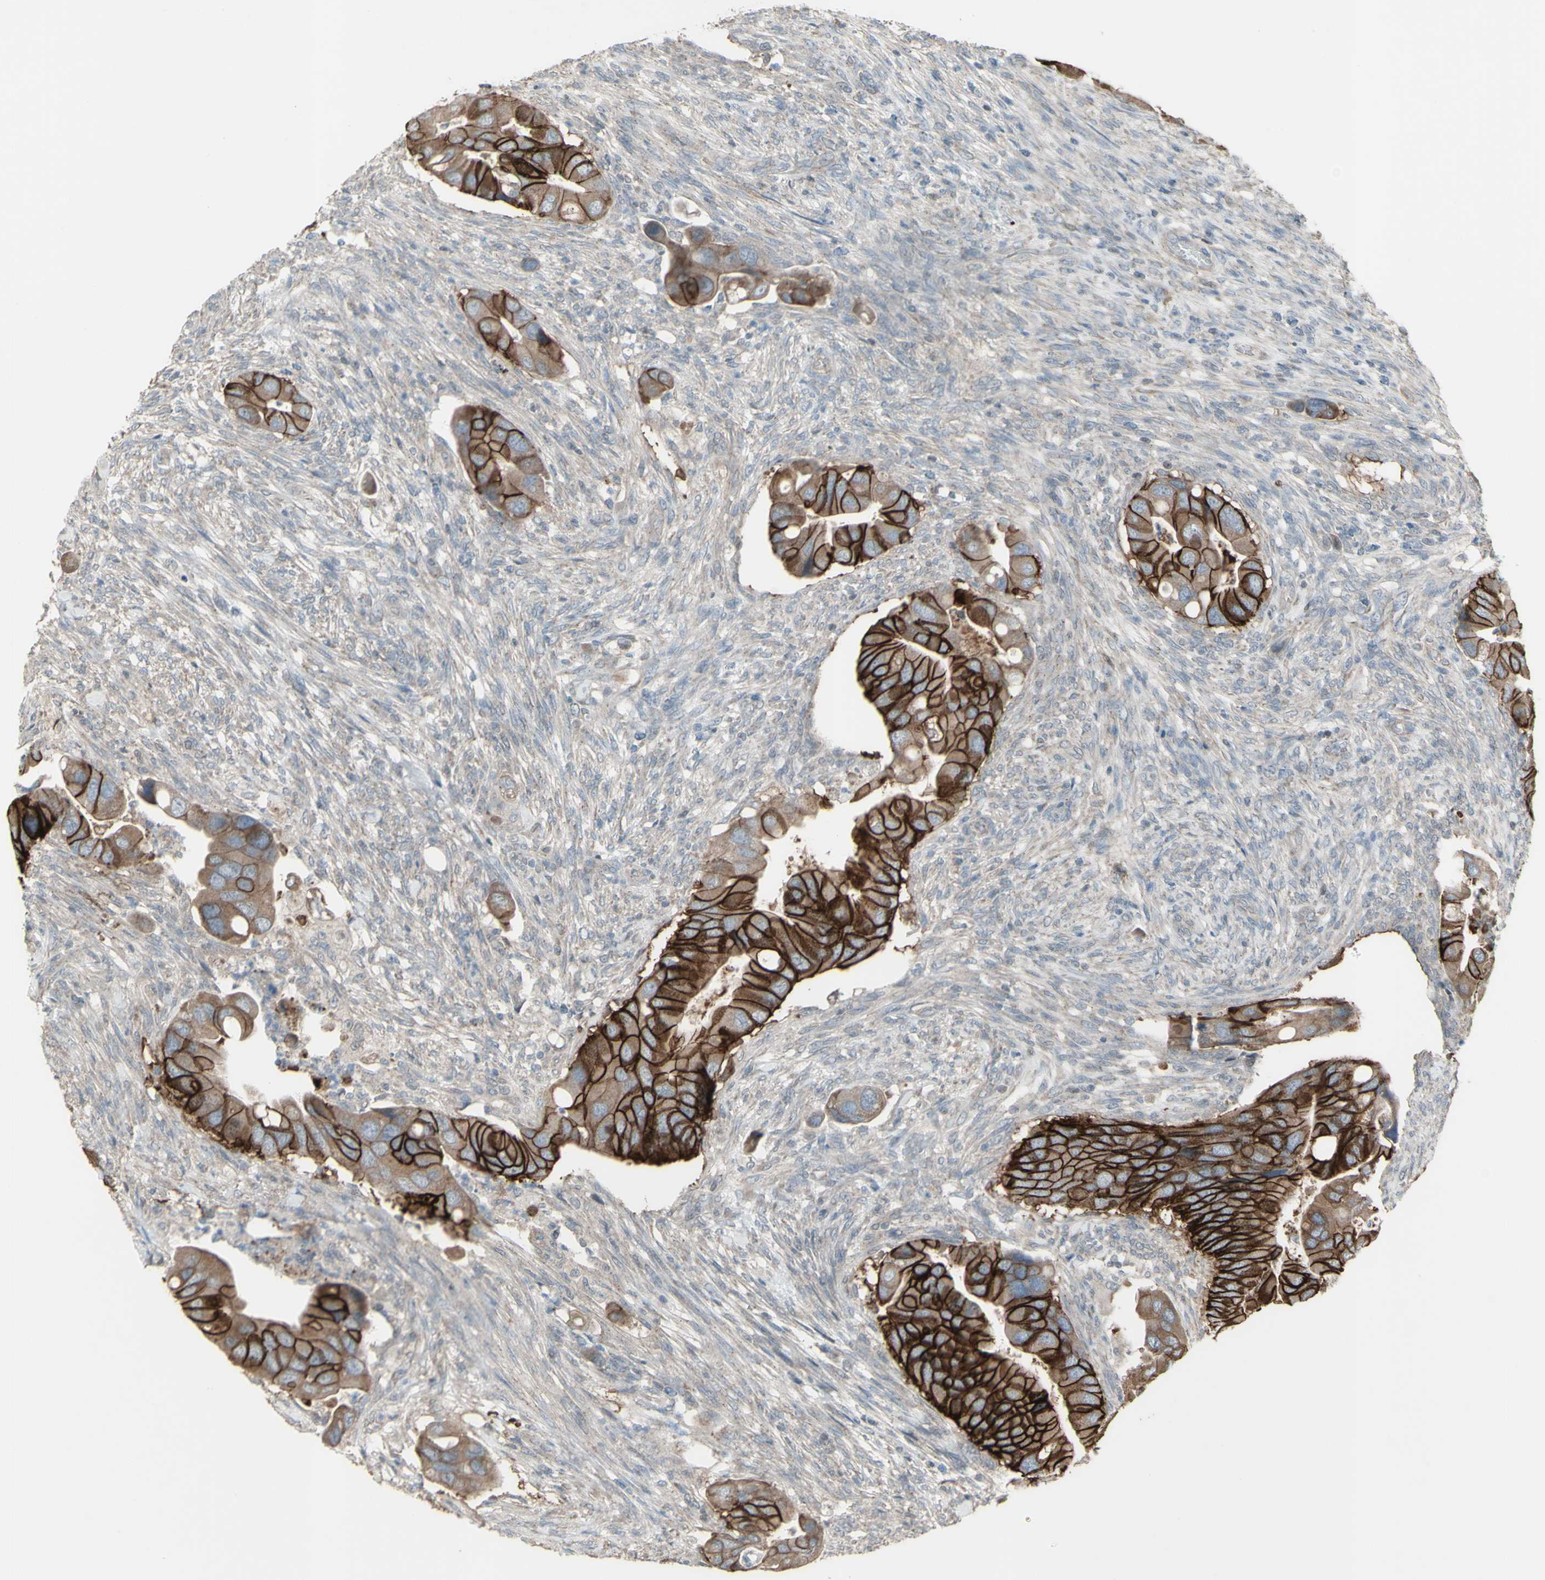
{"staining": {"intensity": "strong", "quantity": "25%-75%", "location": "cytoplasmic/membranous"}, "tissue": "colorectal cancer", "cell_type": "Tumor cells", "image_type": "cancer", "snomed": [{"axis": "morphology", "description": "Adenocarcinoma, NOS"}, {"axis": "topography", "description": "Rectum"}], "caption": "Human colorectal adenocarcinoma stained with a brown dye demonstrates strong cytoplasmic/membranous positive positivity in approximately 25%-75% of tumor cells.", "gene": "FXYD3", "patient": {"sex": "female", "age": 57}}